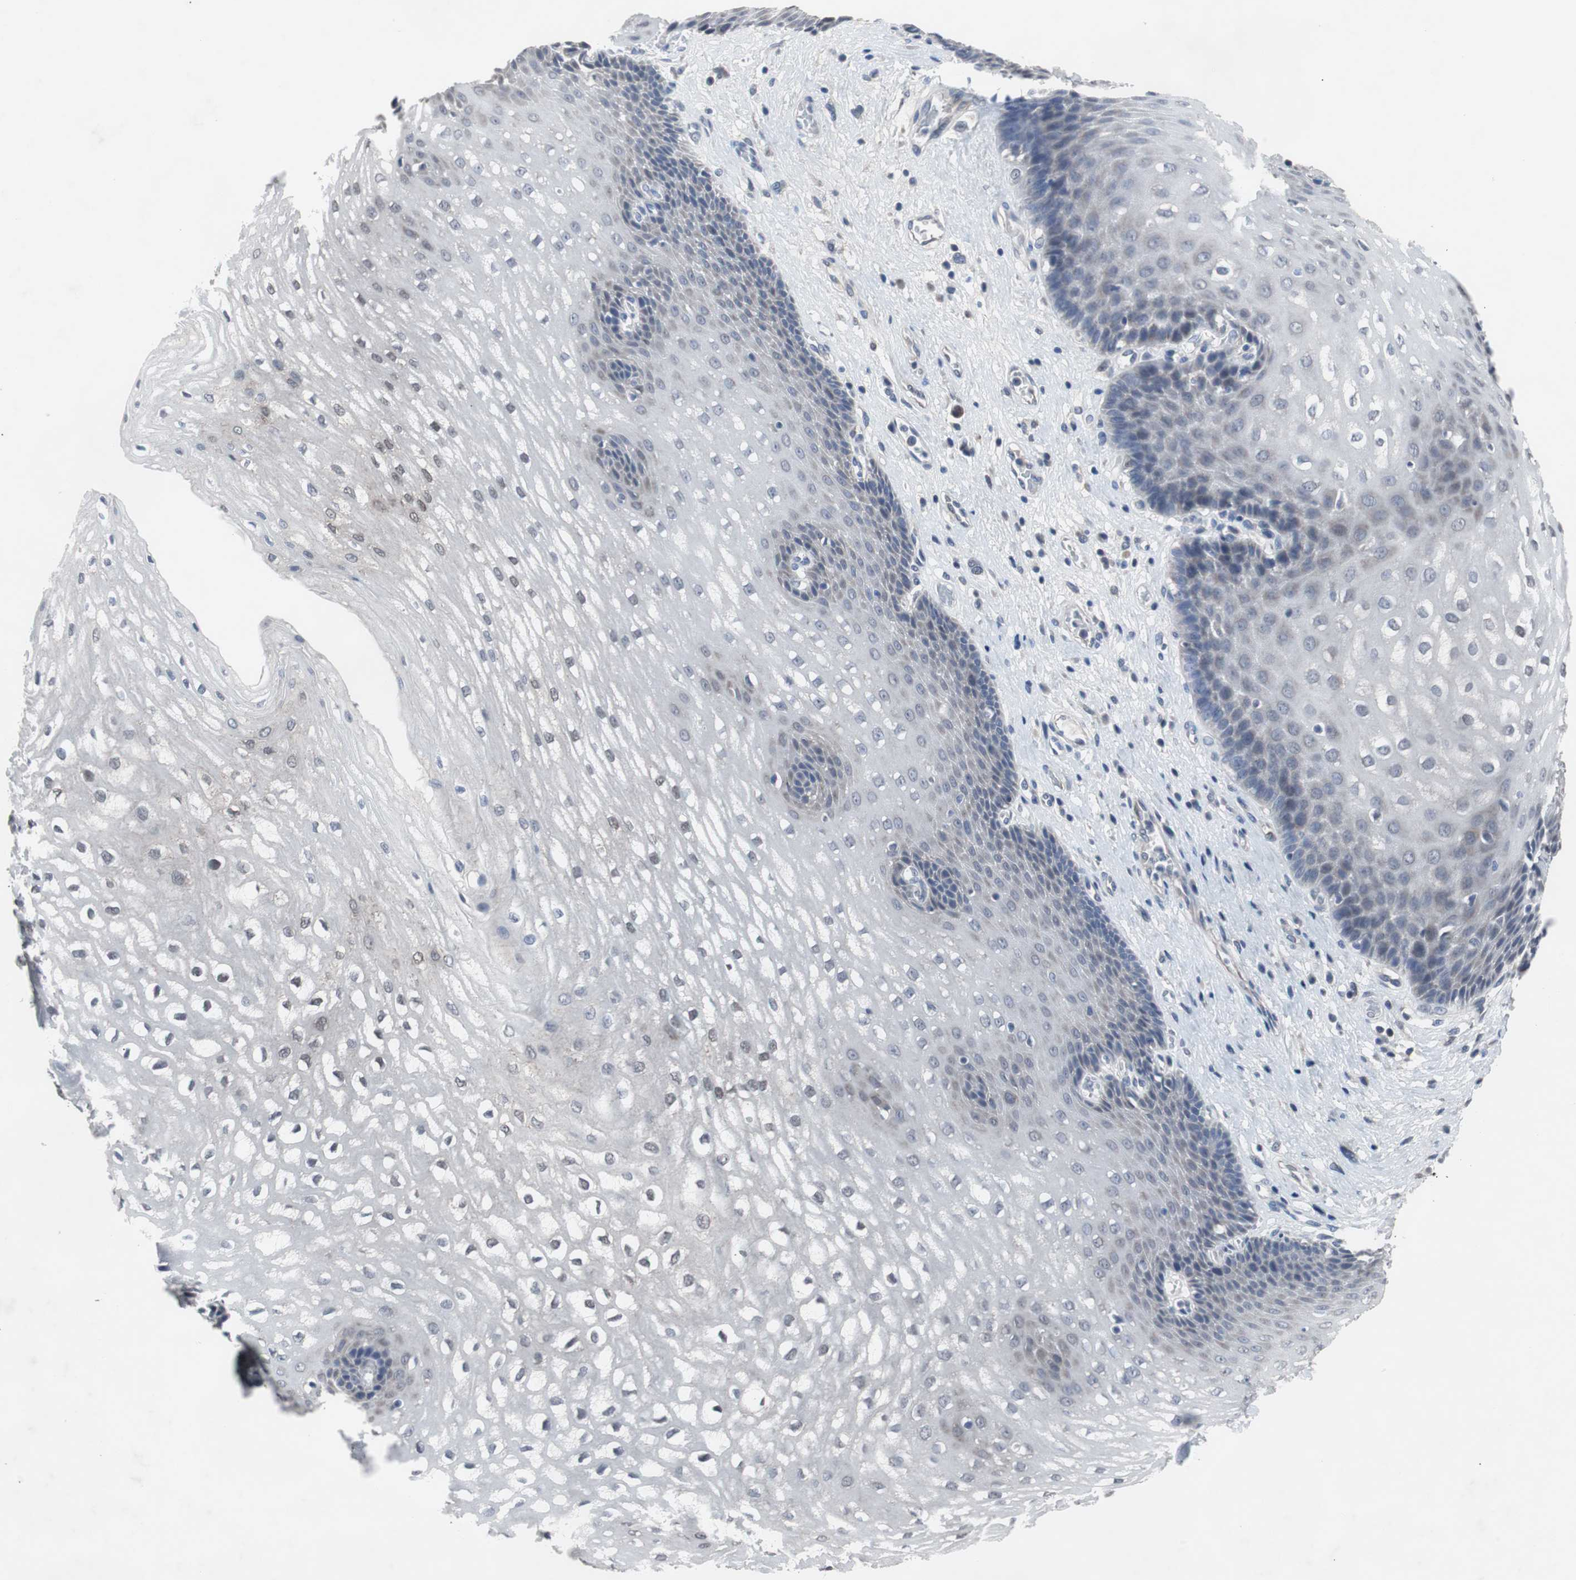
{"staining": {"intensity": "weak", "quantity": "<25%", "location": "nuclear"}, "tissue": "esophagus", "cell_type": "Squamous epithelial cells", "image_type": "normal", "snomed": [{"axis": "morphology", "description": "Normal tissue, NOS"}, {"axis": "topography", "description": "Esophagus"}], "caption": "Esophagus stained for a protein using immunohistochemistry (IHC) exhibits no expression squamous epithelial cells.", "gene": "RBM47", "patient": {"sex": "male", "age": 48}}